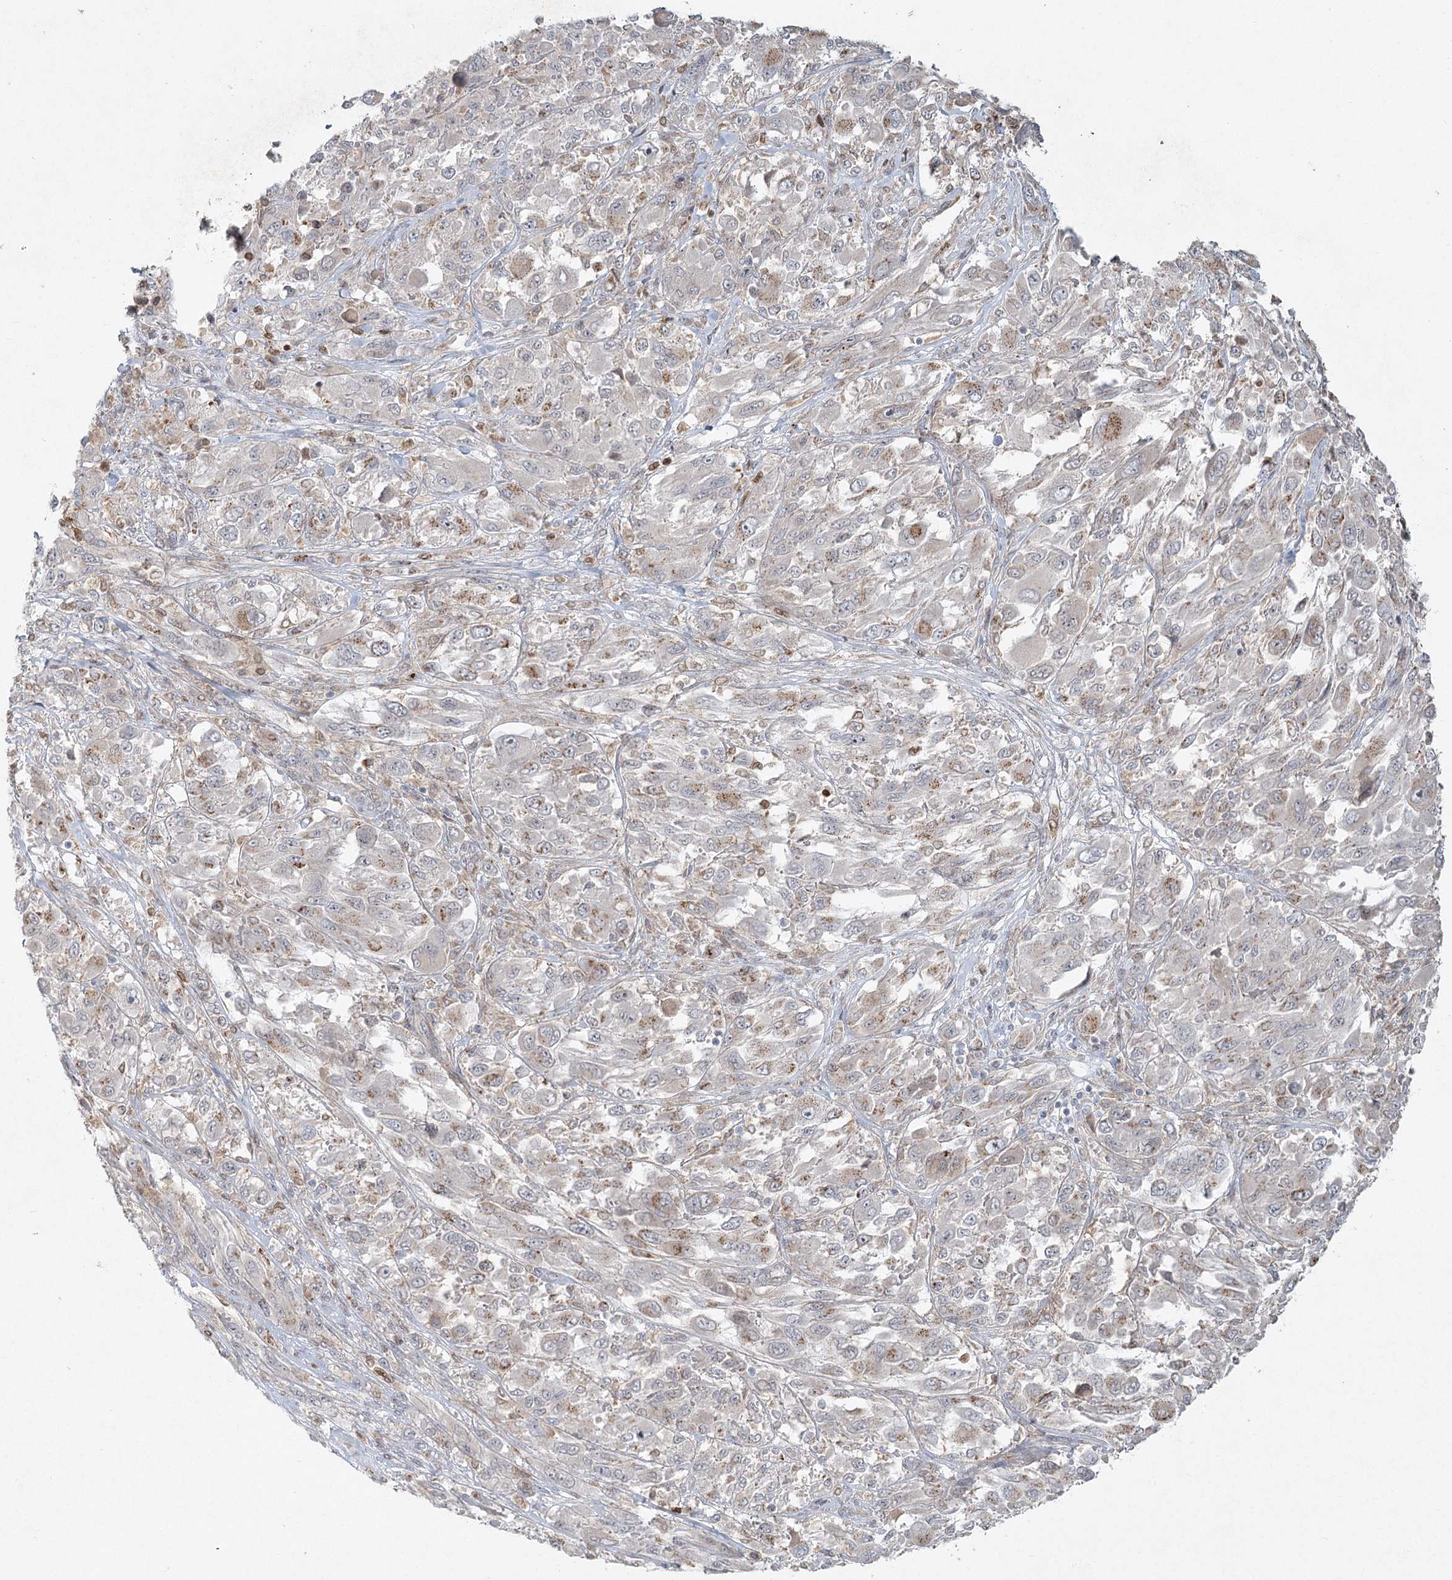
{"staining": {"intensity": "weak", "quantity": "<25%", "location": "cytoplasmic/membranous"}, "tissue": "melanoma", "cell_type": "Tumor cells", "image_type": "cancer", "snomed": [{"axis": "morphology", "description": "Malignant melanoma, NOS"}, {"axis": "topography", "description": "Skin"}], "caption": "This is a histopathology image of immunohistochemistry (IHC) staining of melanoma, which shows no expression in tumor cells.", "gene": "LRP2BP", "patient": {"sex": "female", "age": 91}}